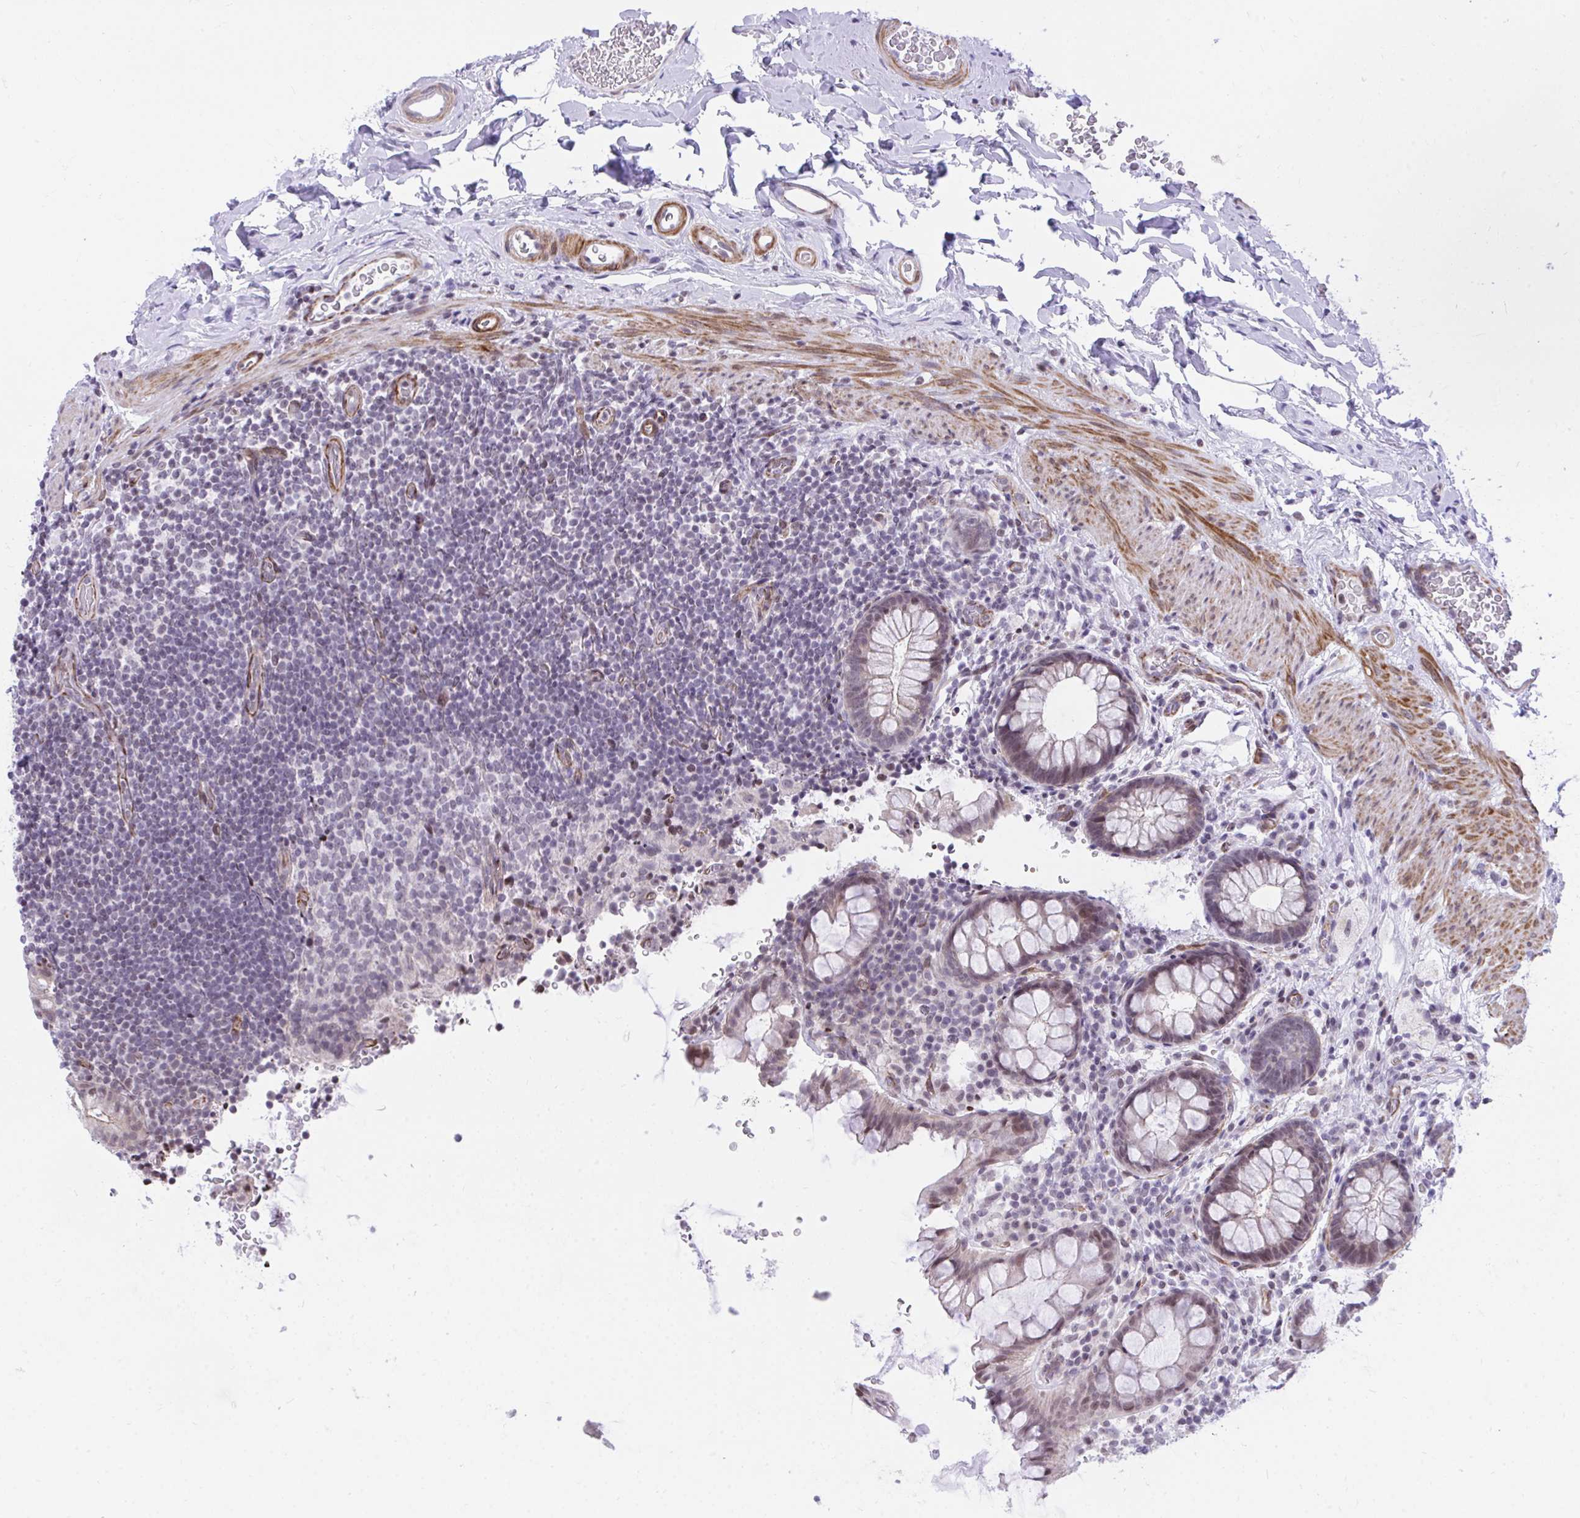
{"staining": {"intensity": "moderate", "quantity": "25%-75%", "location": "nuclear"}, "tissue": "rectum", "cell_type": "Glandular cells", "image_type": "normal", "snomed": [{"axis": "morphology", "description": "Normal tissue, NOS"}, {"axis": "topography", "description": "Rectum"}, {"axis": "topography", "description": "Peripheral nerve tissue"}], "caption": "Glandular cells reveal moderate nuclear staining in approximately 25%-75% of cells in unremarkable rectum. (Brightfield microscopy of DAB IHC at high magnification).", "gene": "KCNN4", "patient": {"sex": "female", "age": 69}}